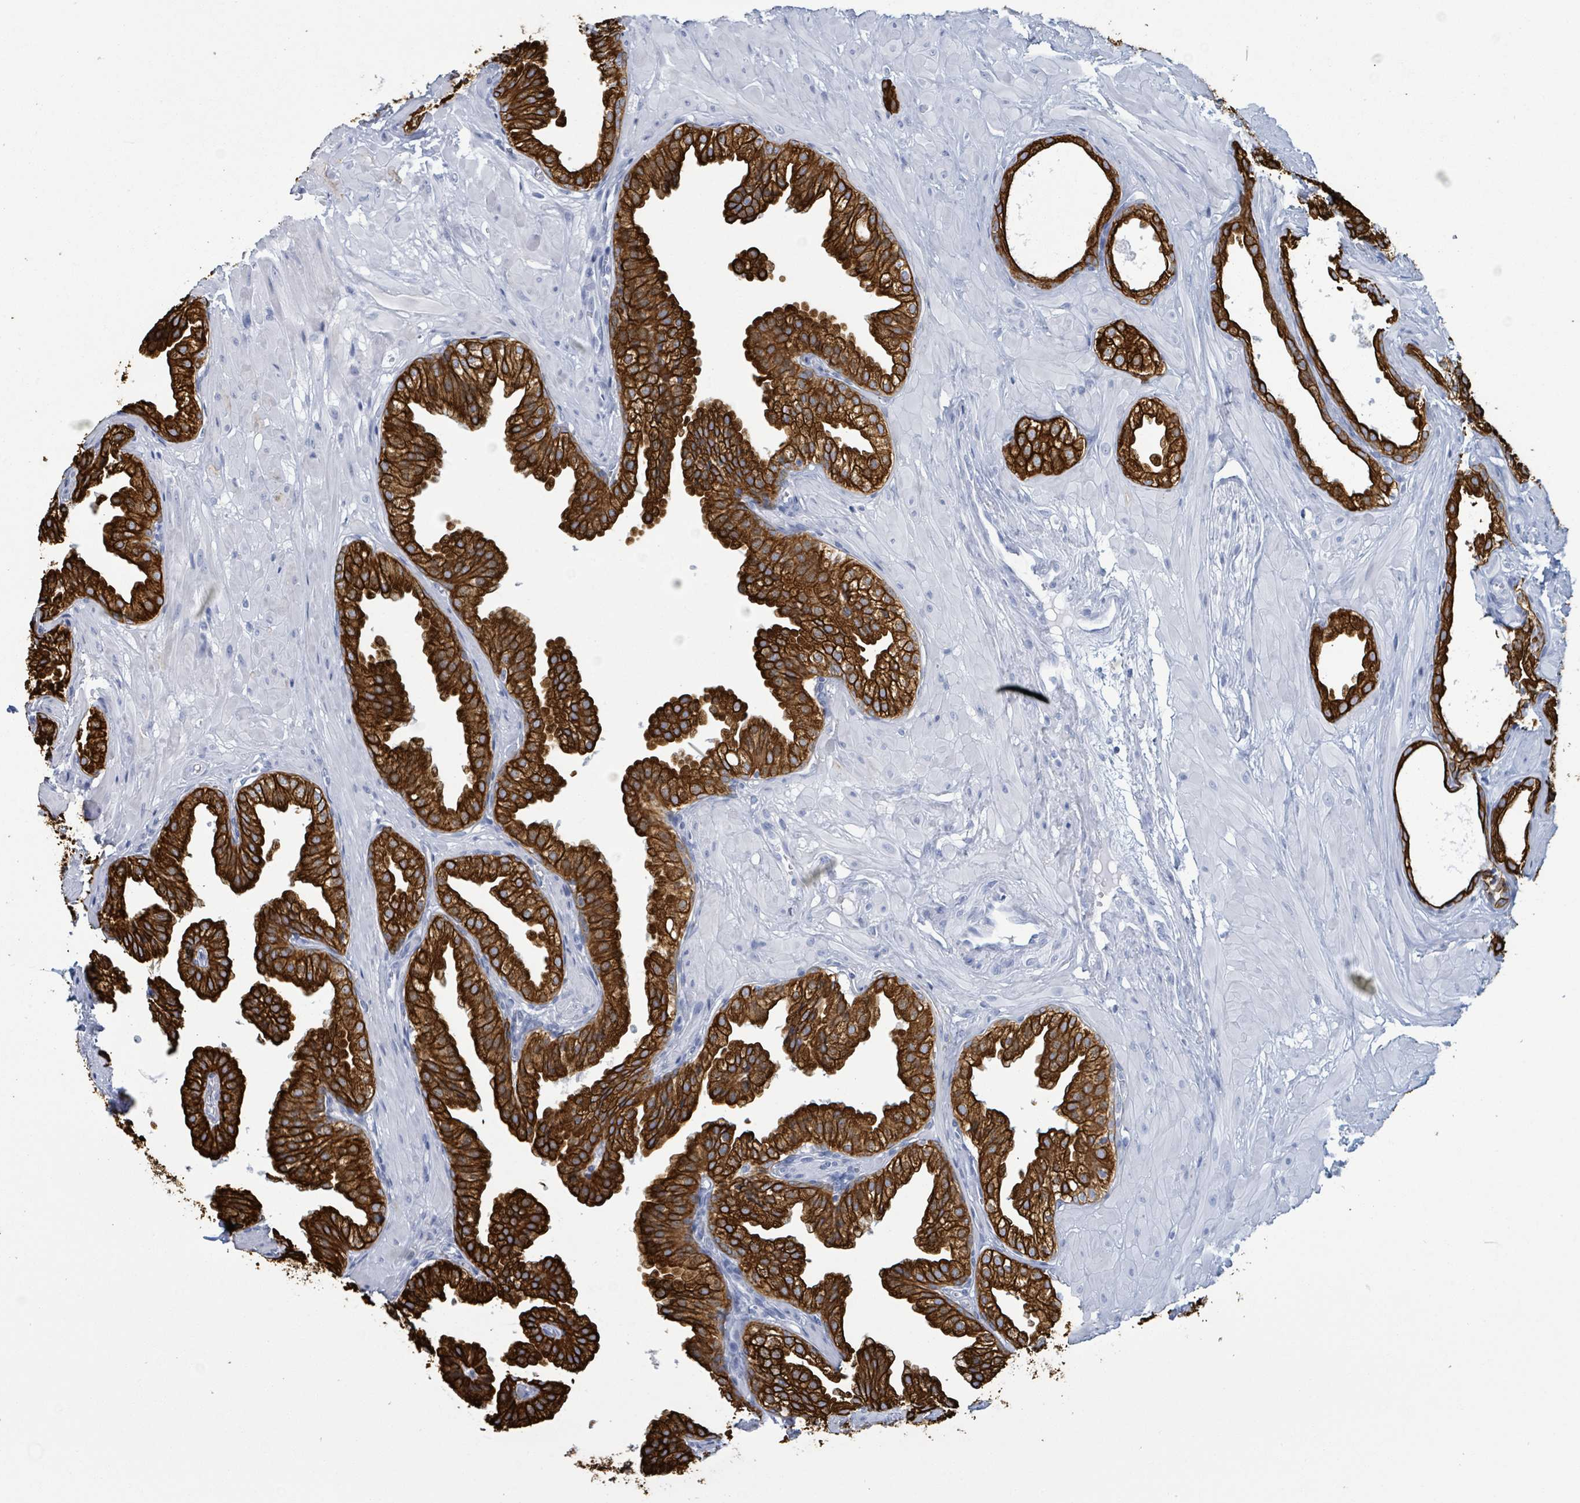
{"staining": {"intensity": "strong", "quantity": ">75%", "location": "cytoplasmic/membranous"}, "tissue": "prostate", "cell_type": "Glandular cells", "image_type": "normal", "snomed": [{"axis": "morphology", "description": "Normal tissue, NOS"}, {"axis": "topography", "description": "Prostate"}, {"axis": "topography", "description": "Peripheral nerve tissue"}], "caption": "Immunohistochemistry photomicrograph of normal prostate: human prostate stained using IHC demonstrates high levels of strong protein expression localized specifically in the cytoplasmic/membranous of glandular cells, appearing as a cytoplasmic/membranous brown color.", "gene": "KRT8", "patient": {"sex": "male", "age": 55}}